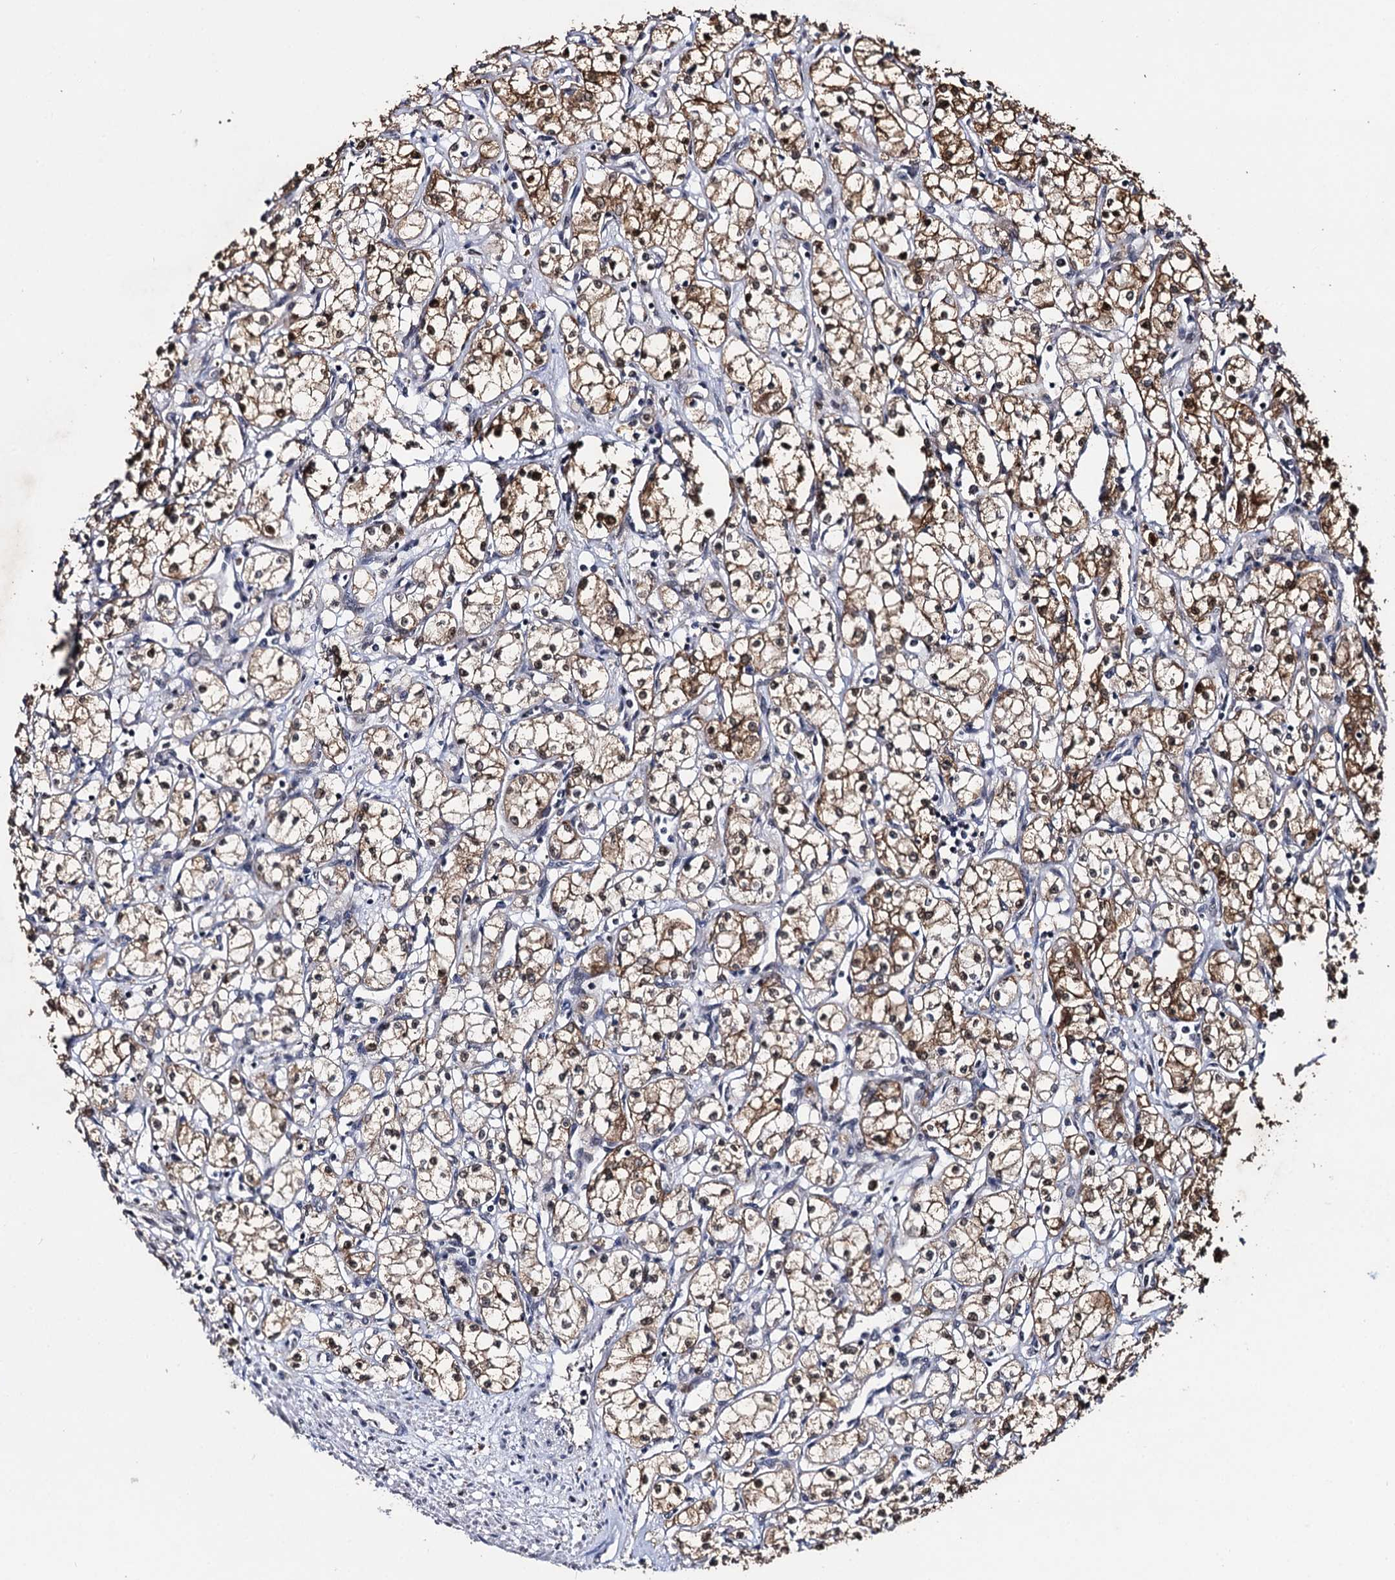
{"staining": {"intensity": "moderate", "quantity": ">75%", "location": "cytoplasmic/membranous"}, "tissue": "renal cancer", "cell_type": "Tumor cells", "image_type": "cancer", "snomed": [{"axis": "morphology", "description": "Adenocarcinoma, NOS"}, {"axis": "topography", "description": "Kidney"}], "caption": "High-power microscopy captured an immunohistochemistry photomicrograph of renal cancer, revealing moderate cytoplasmic/membranous positivity in about >75% of tumor cells.", "gene": "SLC46A3", "patient": {"sex": "male", "age": 59}}